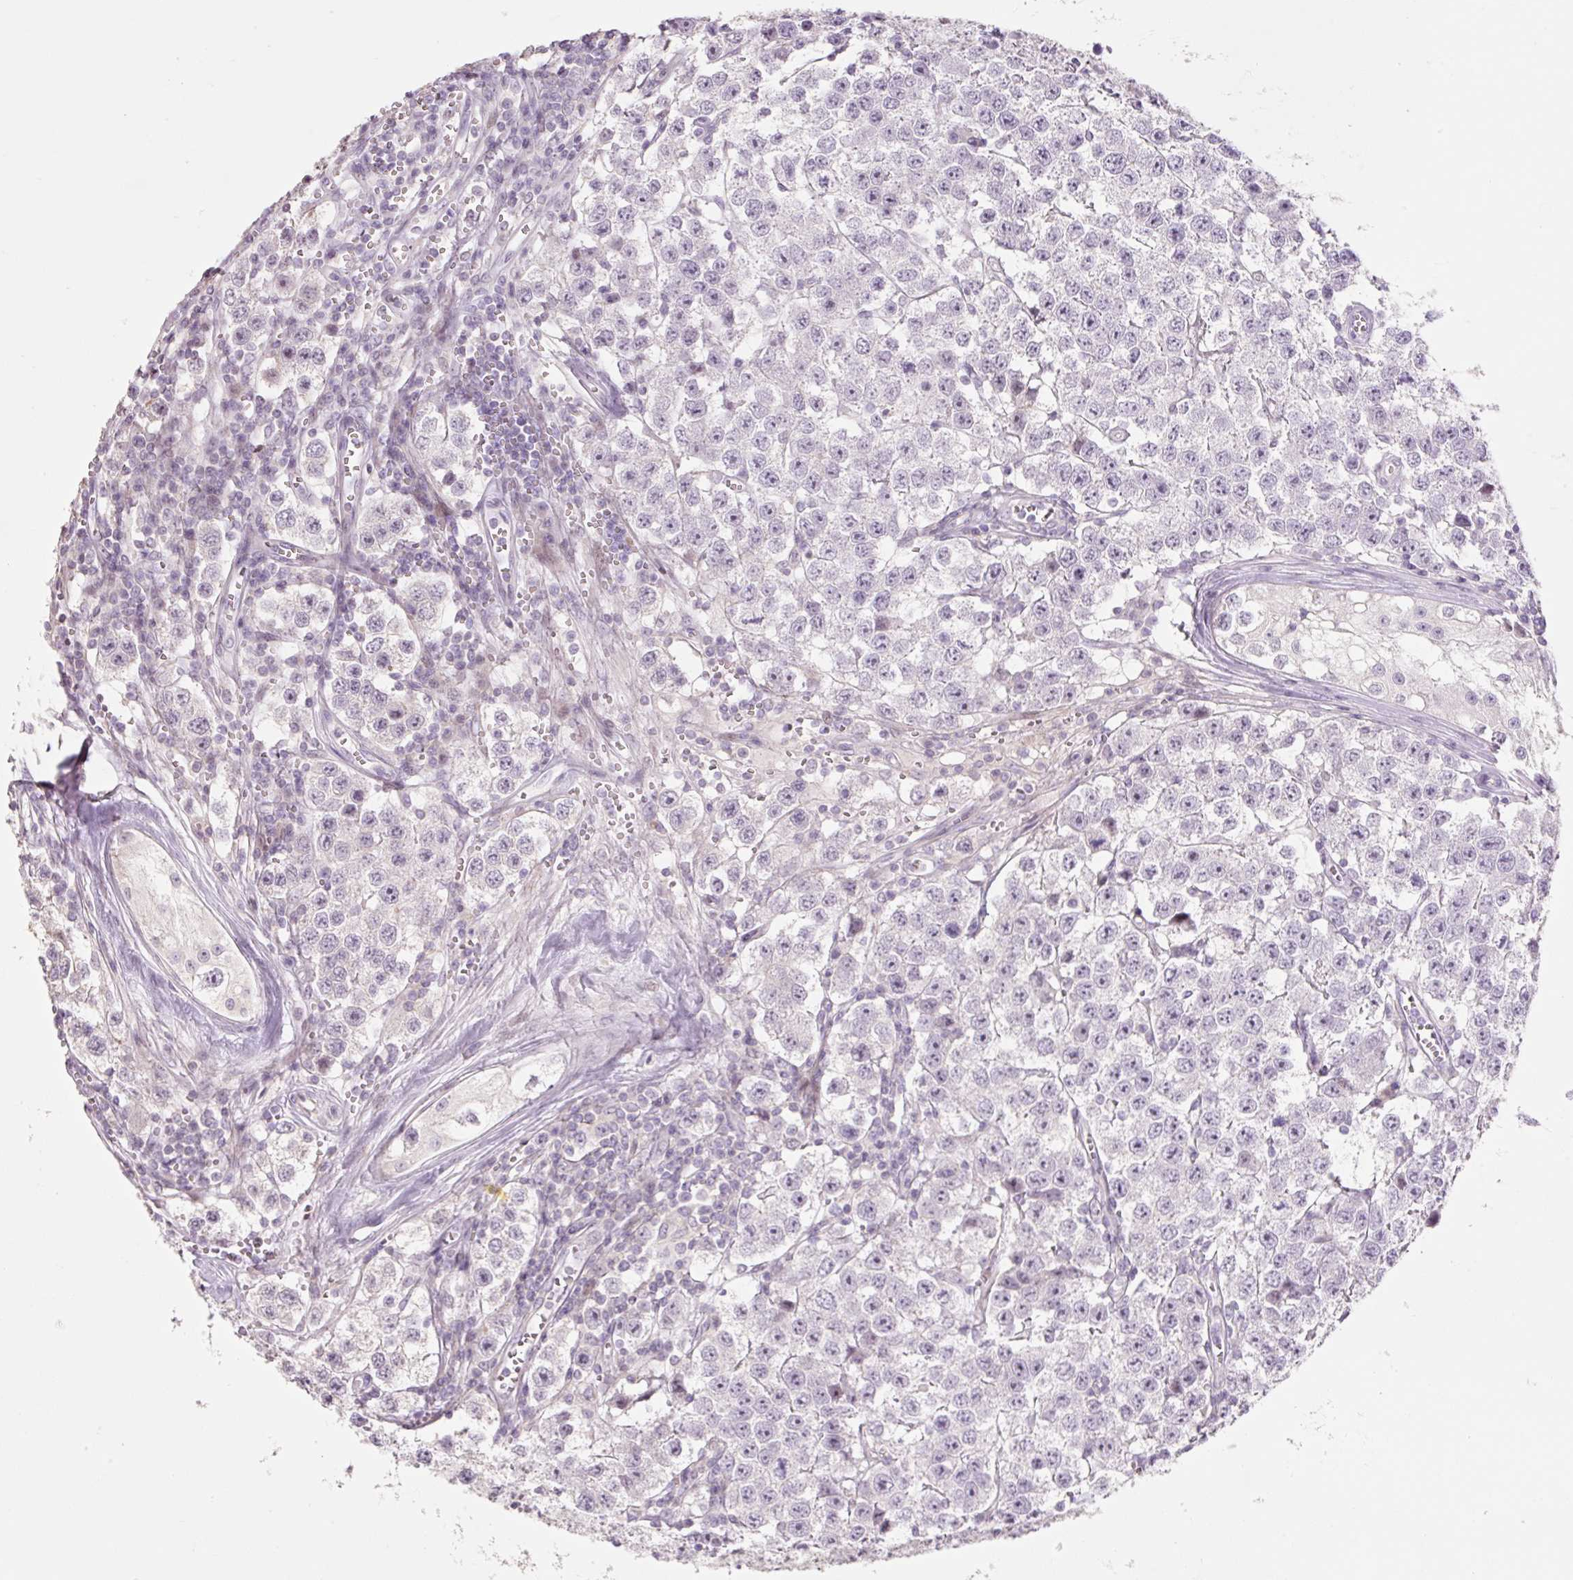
{"staining": {"intensity": "negative", "quantity": "none", "location": "none"}, "tissue": "testis cancer", "cell_type": "Tumor cells", "image_type": "cancer", "snomed": [{"axis": "morphology", "description": "Seminoma, NOS"}, {"axis": "topography", "description": "Testis"}], "caption": "Tumor cells show no significant protein expression in seminoma (testis).", "gene": "ZNF552", "patient": {"sex": "male", "age": 34}}